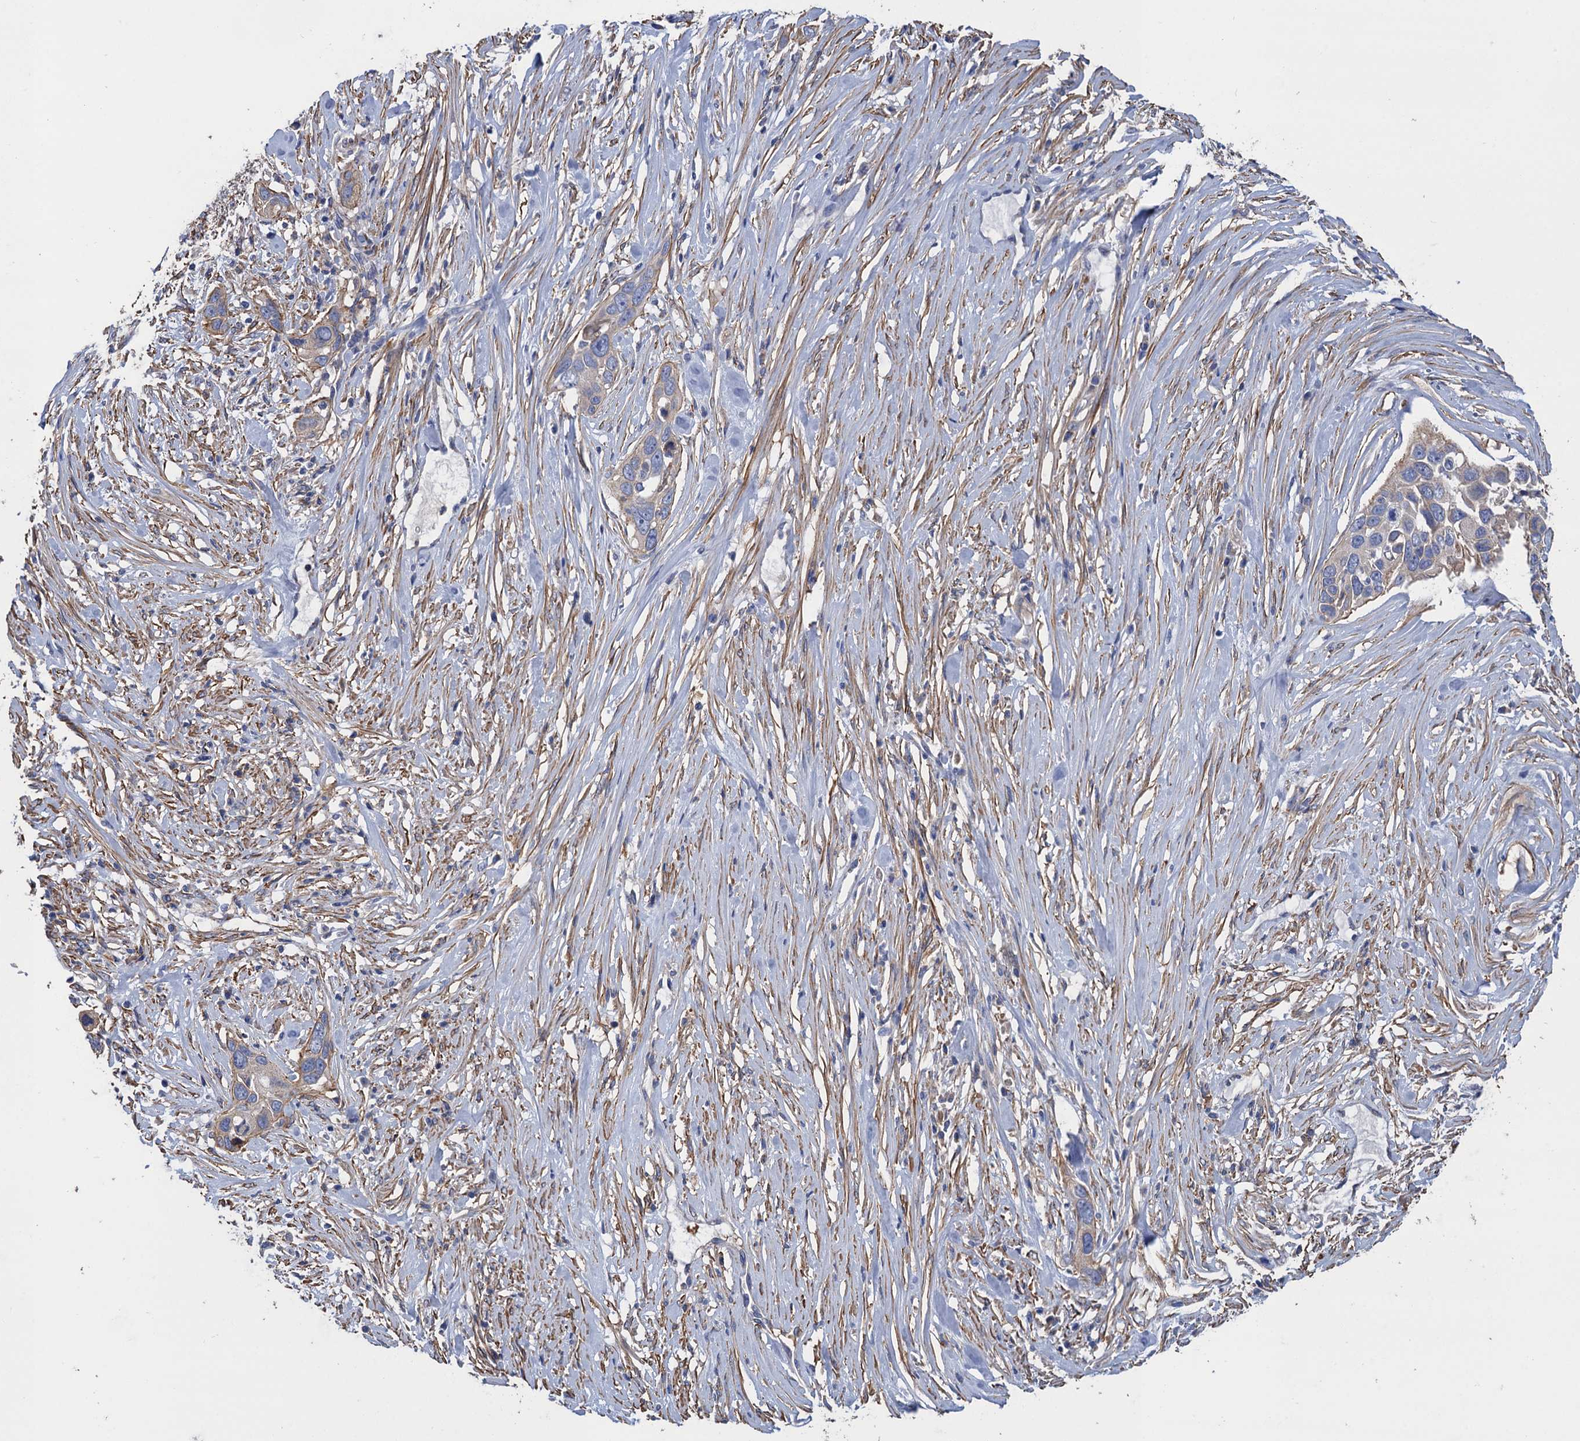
{"staining": {"intensity": "weak", "quantity": "25%-75%", "location": "cytoplasmic/membranous"}, "tissue": "pancreatic cancer", "cell_type": "Tumor cells", "image_type": "cancer", "snomed": [{"axis": "morphology", "description": "Adenocarcinoma, NOS"}, {"axis": "topography", "description": "Pancreas"}], "caption": "Pancreatic adenocarcinoma stained with IHC demonstrates weak cytoplasmic/membranous expression in approximately 25%-75% of tumor cells. The protein is shown in brown color, while the nuclei are stained blue.", "gene": "GCSH", "patient": {"sex": "female", "age": 60}}